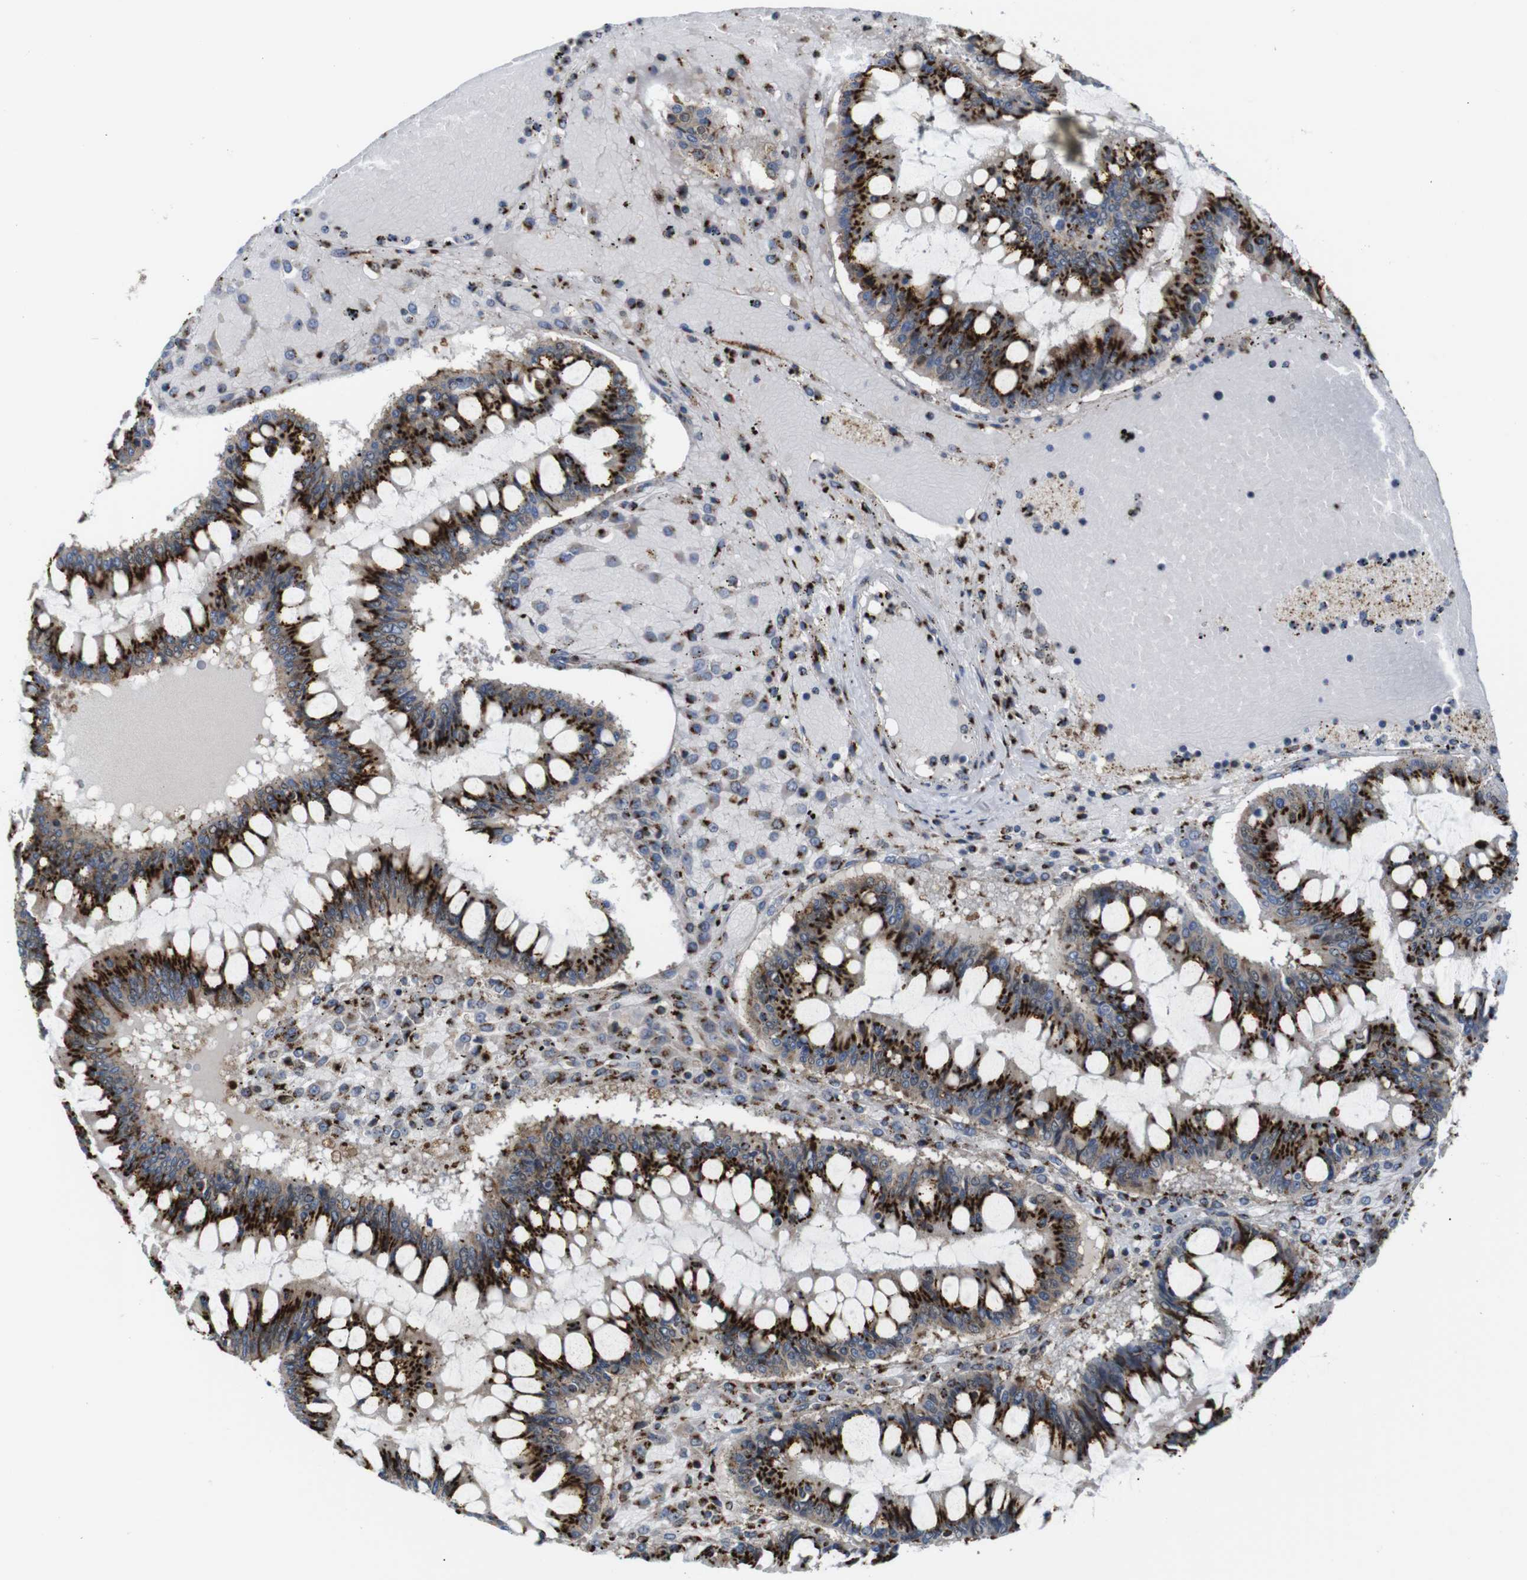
{"staining": {"intensity": "strong", "quantity": ">75%", "location": "cytoplasmic/membranous"}, "tissue": "ovarian cancer", "cell_type": "Tumor cells", "image_type": "cancer", "snomed": [{"axis": "morphology", "description": "Cystadenocarcinoma, mucinous, NOS"}, {"axis": "topography", "description": "Ovary"}], "caption": "Protein positivity by immunohistochemistry (IHC) demonstrates strong cytoplasmic/membranous positivity in approximately >75% of tumor cells in ovarian cancer (mucinous cystadenocarcinoma).", "gene": "TGOLN2", "patient": {"sex": "female", "age": 73}}